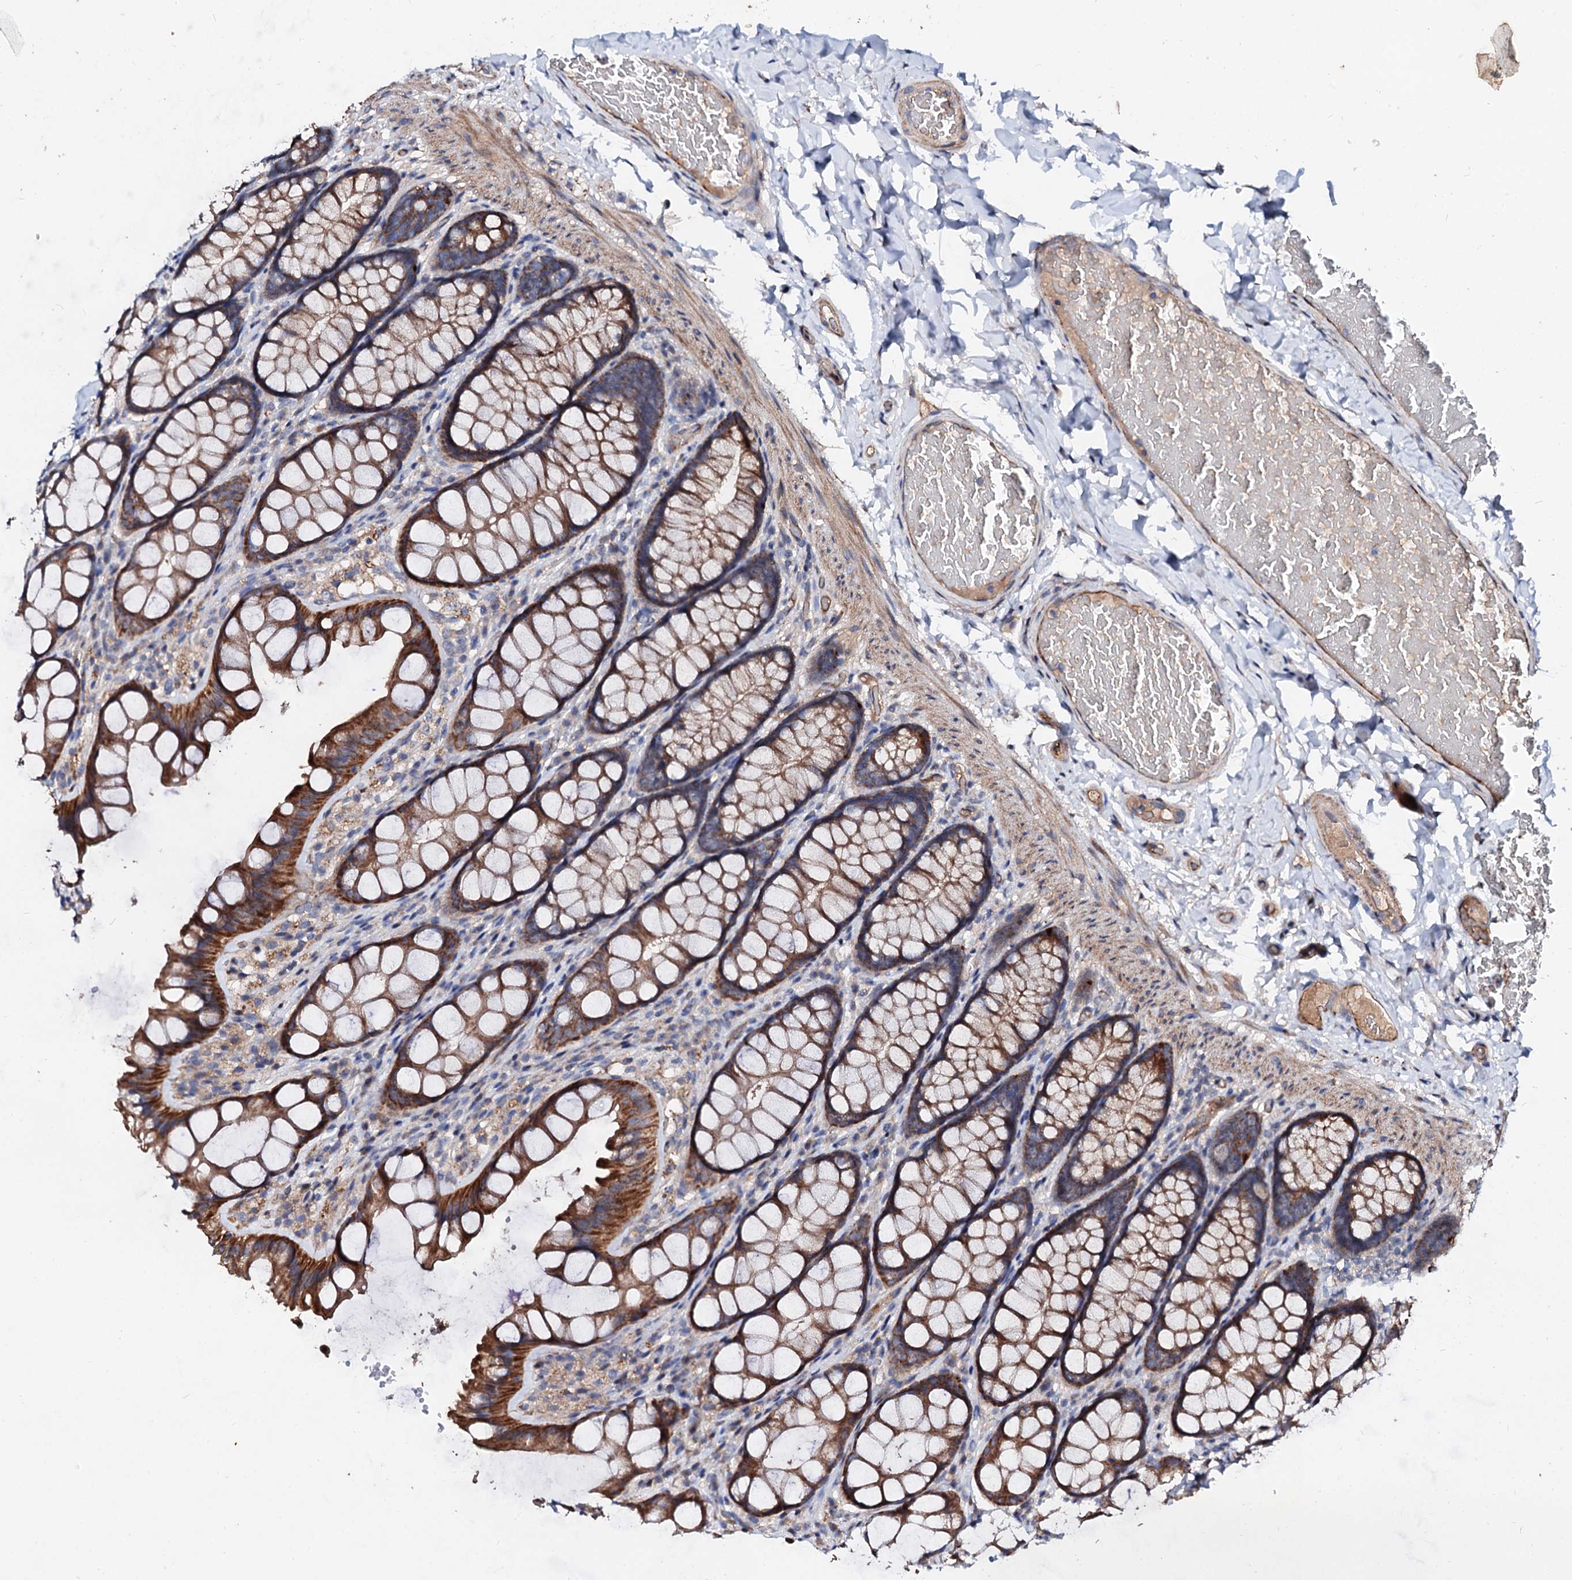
{"staining": {"intensity": "moderate", "quantity": ">75%", "location": "cytoplasmic/membranous"}, "tissue": "colon", "cell_type": "Endothelial cells", "image_type": "normal", "snomed": [{"axis": "morphology", "description": "Normal tissue, NOS"}, {"axis": "topography", "description": "Colon"}], "caption": "Protein expression analysis of normal colon exhibits moderate cytoplasmic/membranous staining in about >75% of endothelial cells.", "gene": "FIBIN", "patient": {"sex": "male", "age": 47}}